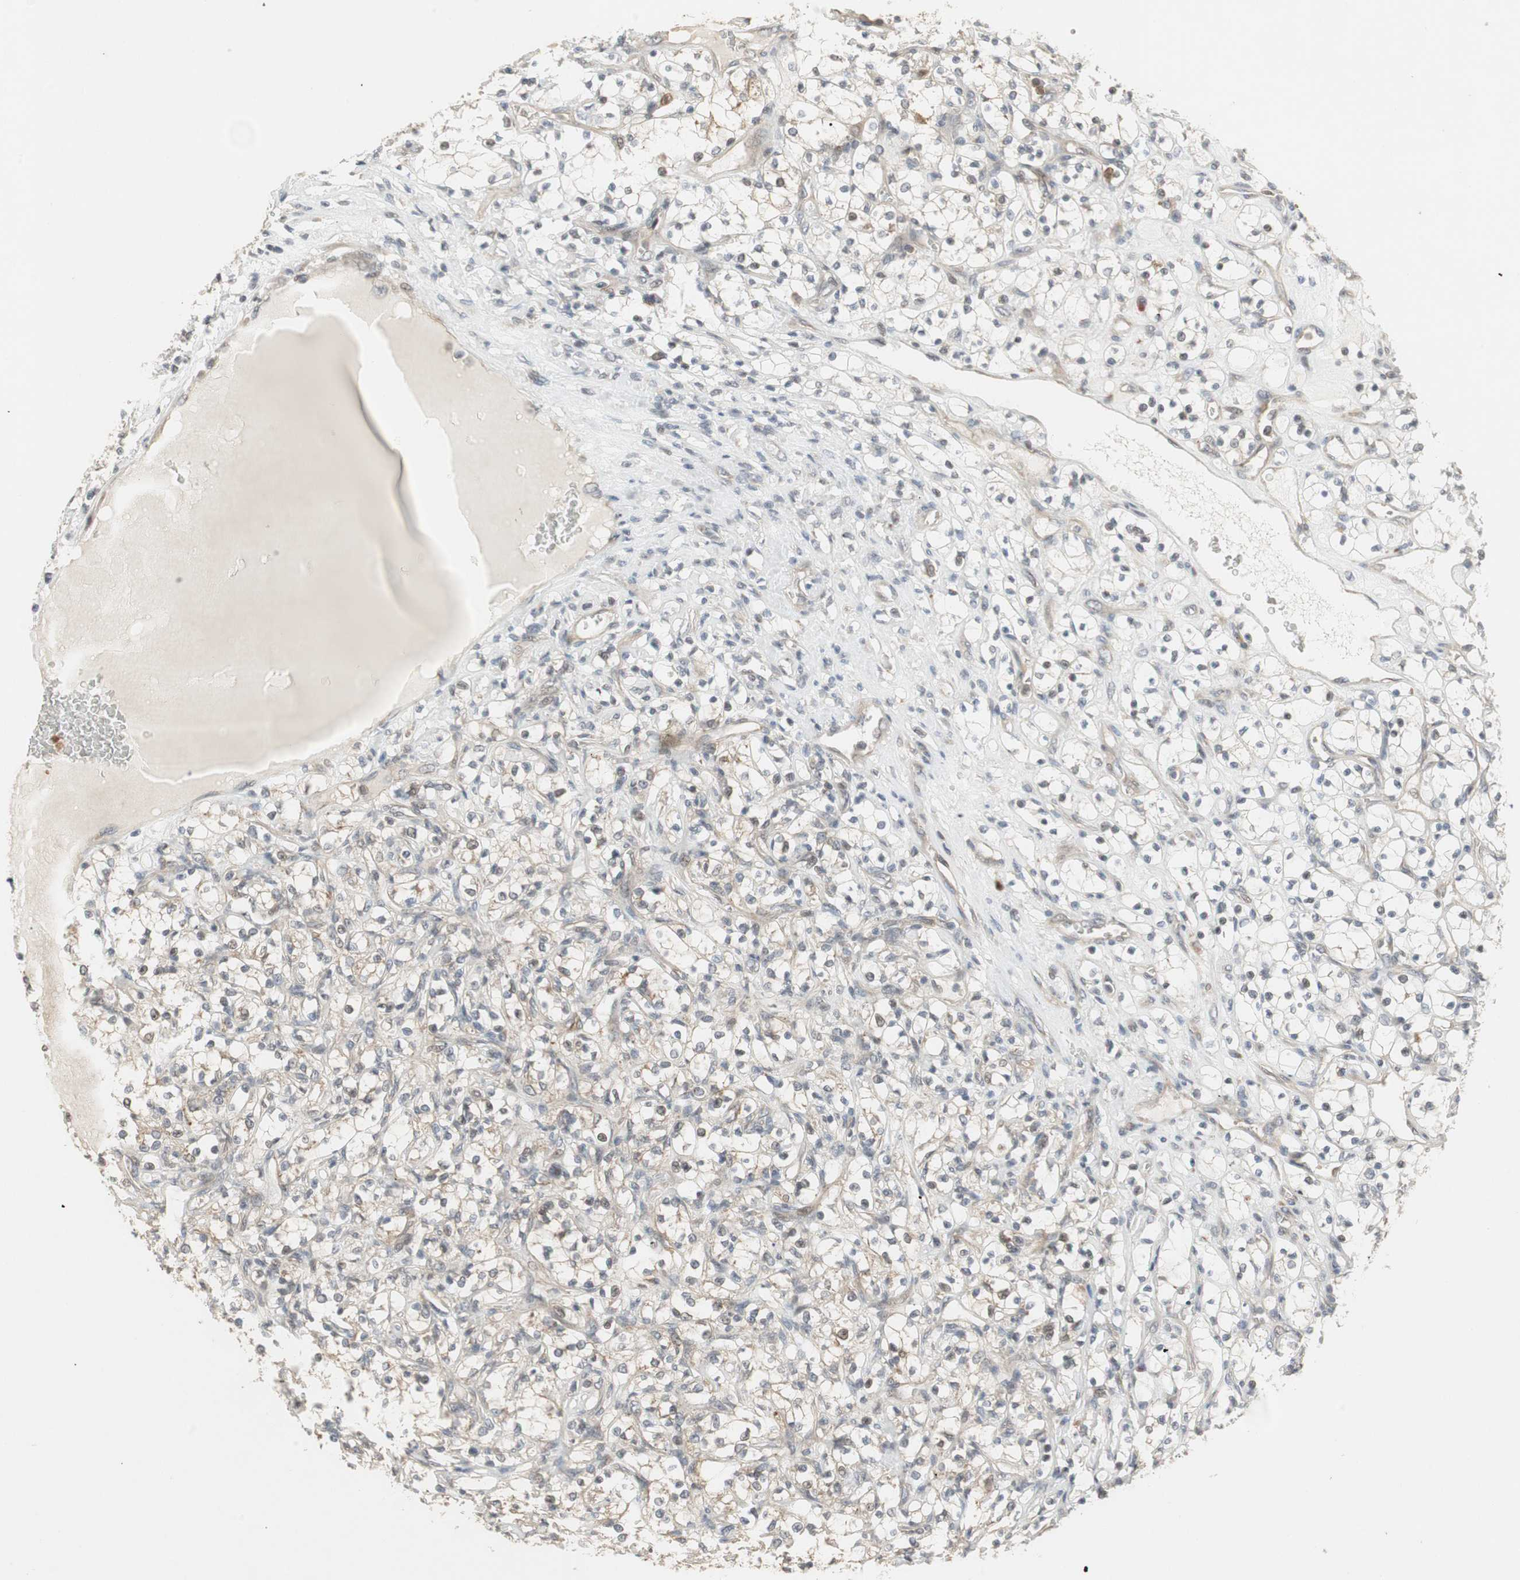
{"staining": {"intensity": "weak", "quantity": "25%-75%", "location": "cytoplasmic/membranous"}, "tissue": "renal cancer", "cell_type": "Tumor cells", "image_type": "cancer", "snomed": [{"axis": "morphology", "description": "Adenocarcinoma, NOS"}, {"axis": "topography", "description": "Kidney"}], "caption": "Immunohistochemistry micrograph of neoplastic tissue: renal cancer (adenocarcinoma) stained using IHC demonstrates low levels of weak protein expression localized specifically in the cytoplasmic/membranous of tumor cells, appearing as a cytoplasmic/membranous brown color.", "gene": "SNX4", "patient": {"sex": "female", "age": 69}}